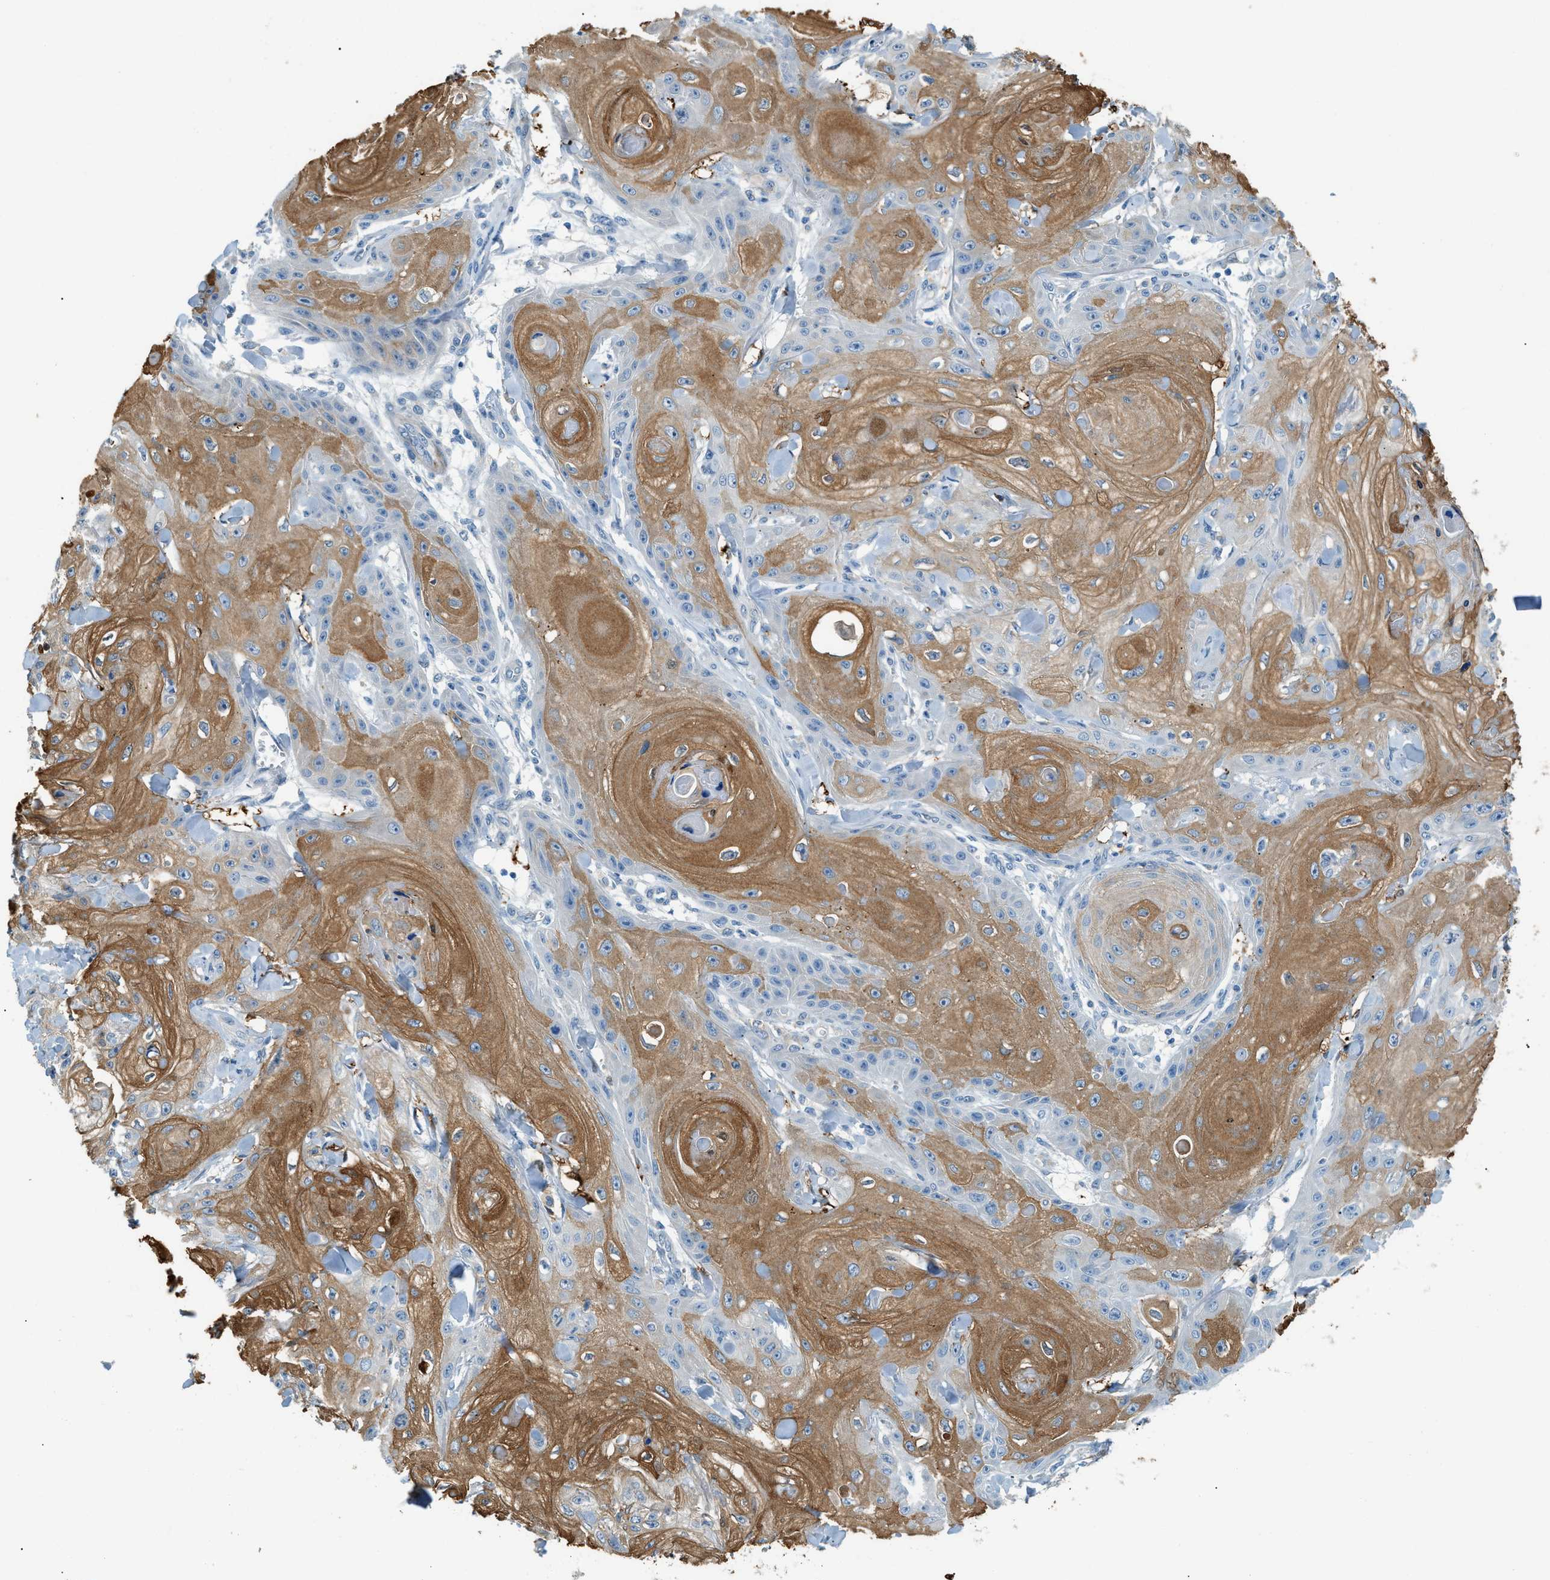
{"staining": {"intensity": "moderate", "quantity": ">75%", "location": "cytoplasmic/membranous"}, "tissue": "skin cancer", "cell_type": "Tumor cells", "image_type": "cancer", "snomed": [{"axis": "morphology", "description": "Squamous cell carcinoma, NOS"}, {"axis": "topography", "description": "Skin"}], "caption": "Moderate cytoplasmic/membranous positivity is present in approximately >75% of tumor cells in squamous cell carcinoma (skin).", "gene": "ZNF367", "patient": {"sex": "male", "age": 74}}